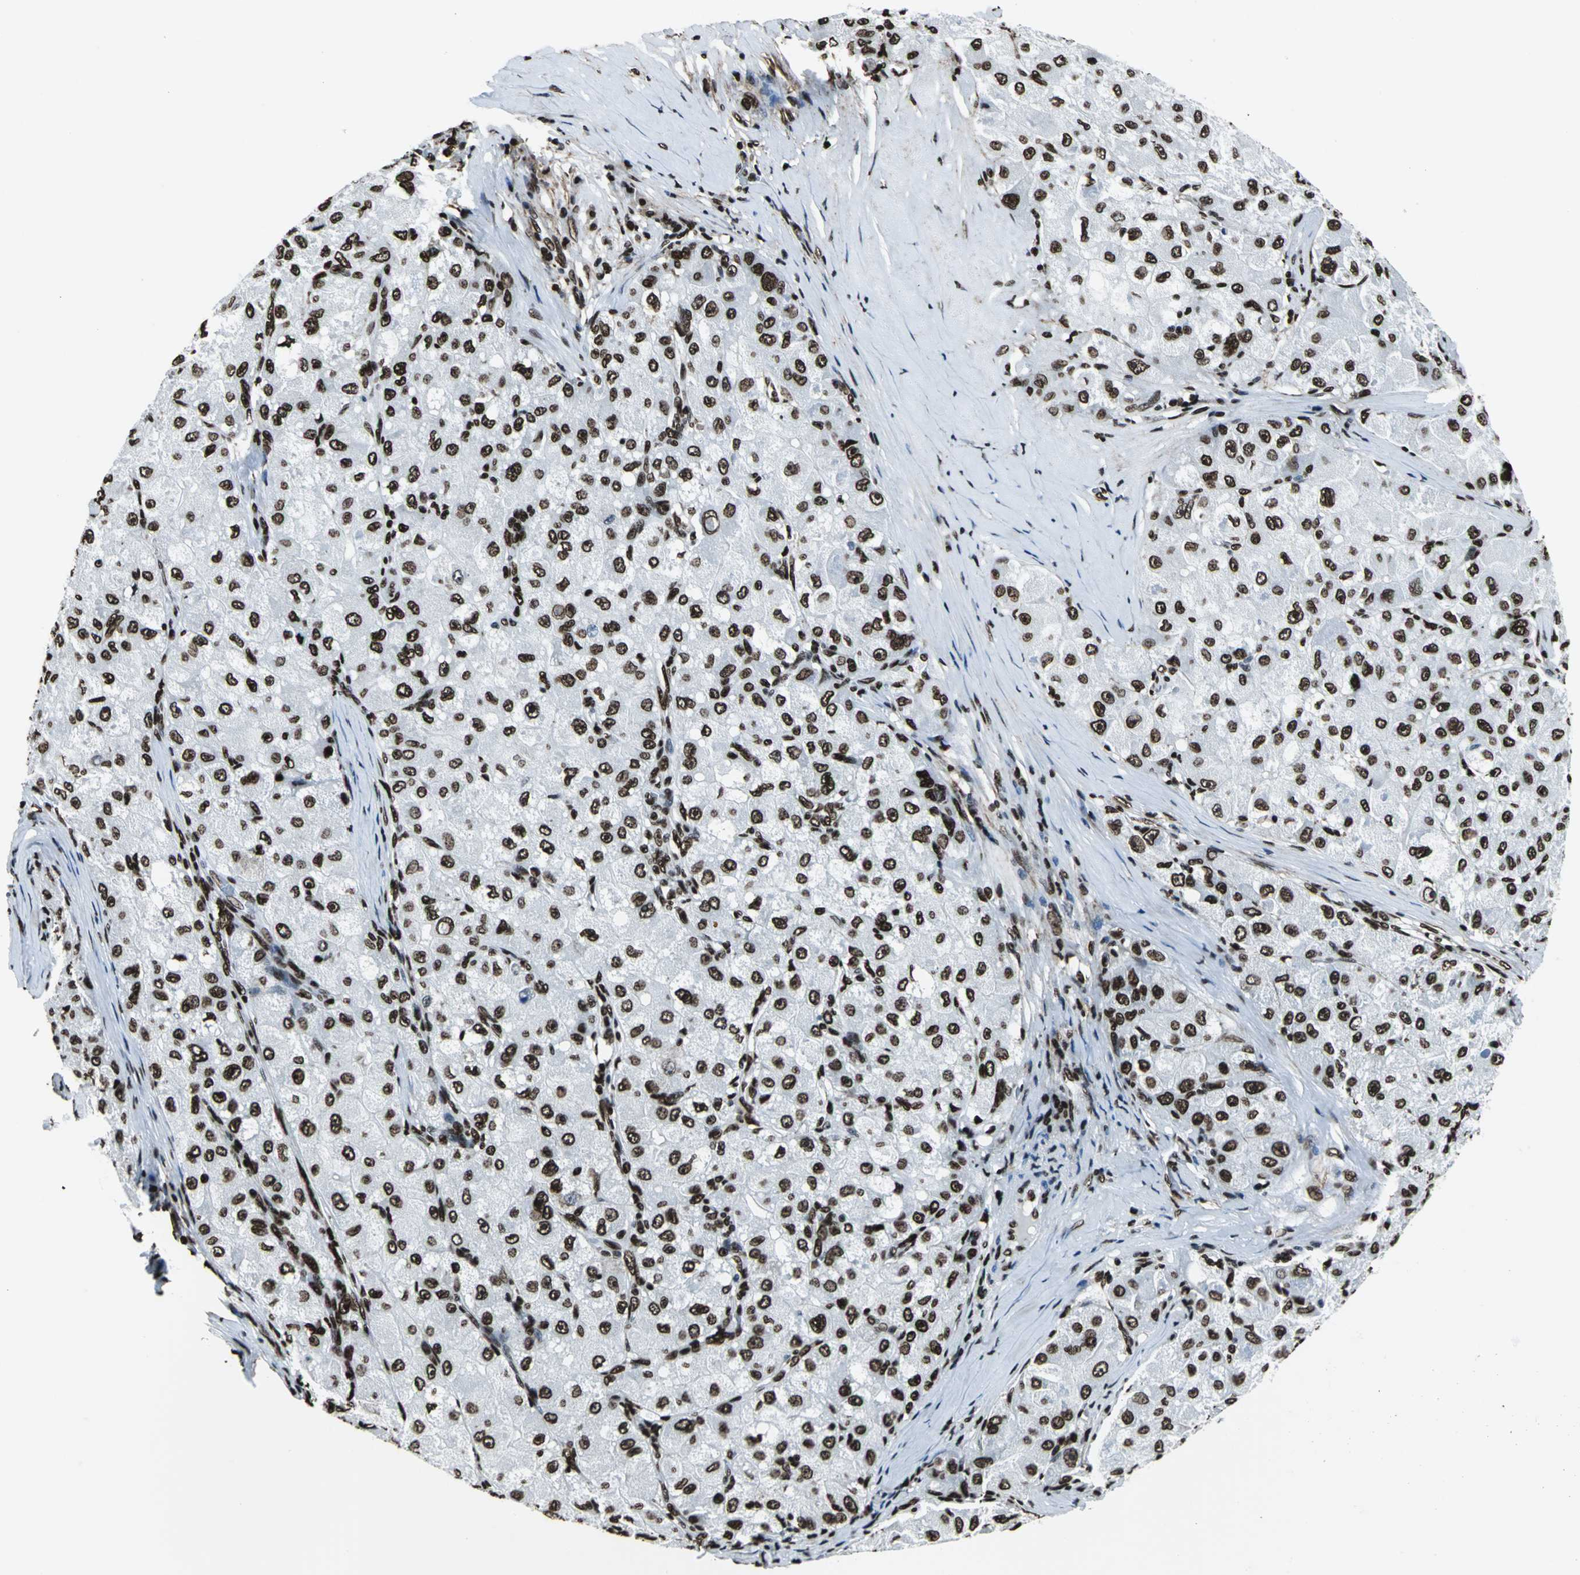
{"staining": {"intensity": "strong", "quantity": ">75%", "location": "nuclear"}, "tissue": "liver cancer", "cell_type": "Tumor cells", "image_type": "cancer", "snomed": [{"axis": "morphology", "description": "Carcinoma, Hepatocellular, NOS"}, {"axis": "topography", "description": "Liver"}], "caption": "Liver hepatocellular carcinoma stained with DAB immunohistochemistry reveals high levels of strong nuclear staining in approximately >75% of tumor cells.", "gene": "APEX1", "patient": {"sex": "male", "age": 80}}